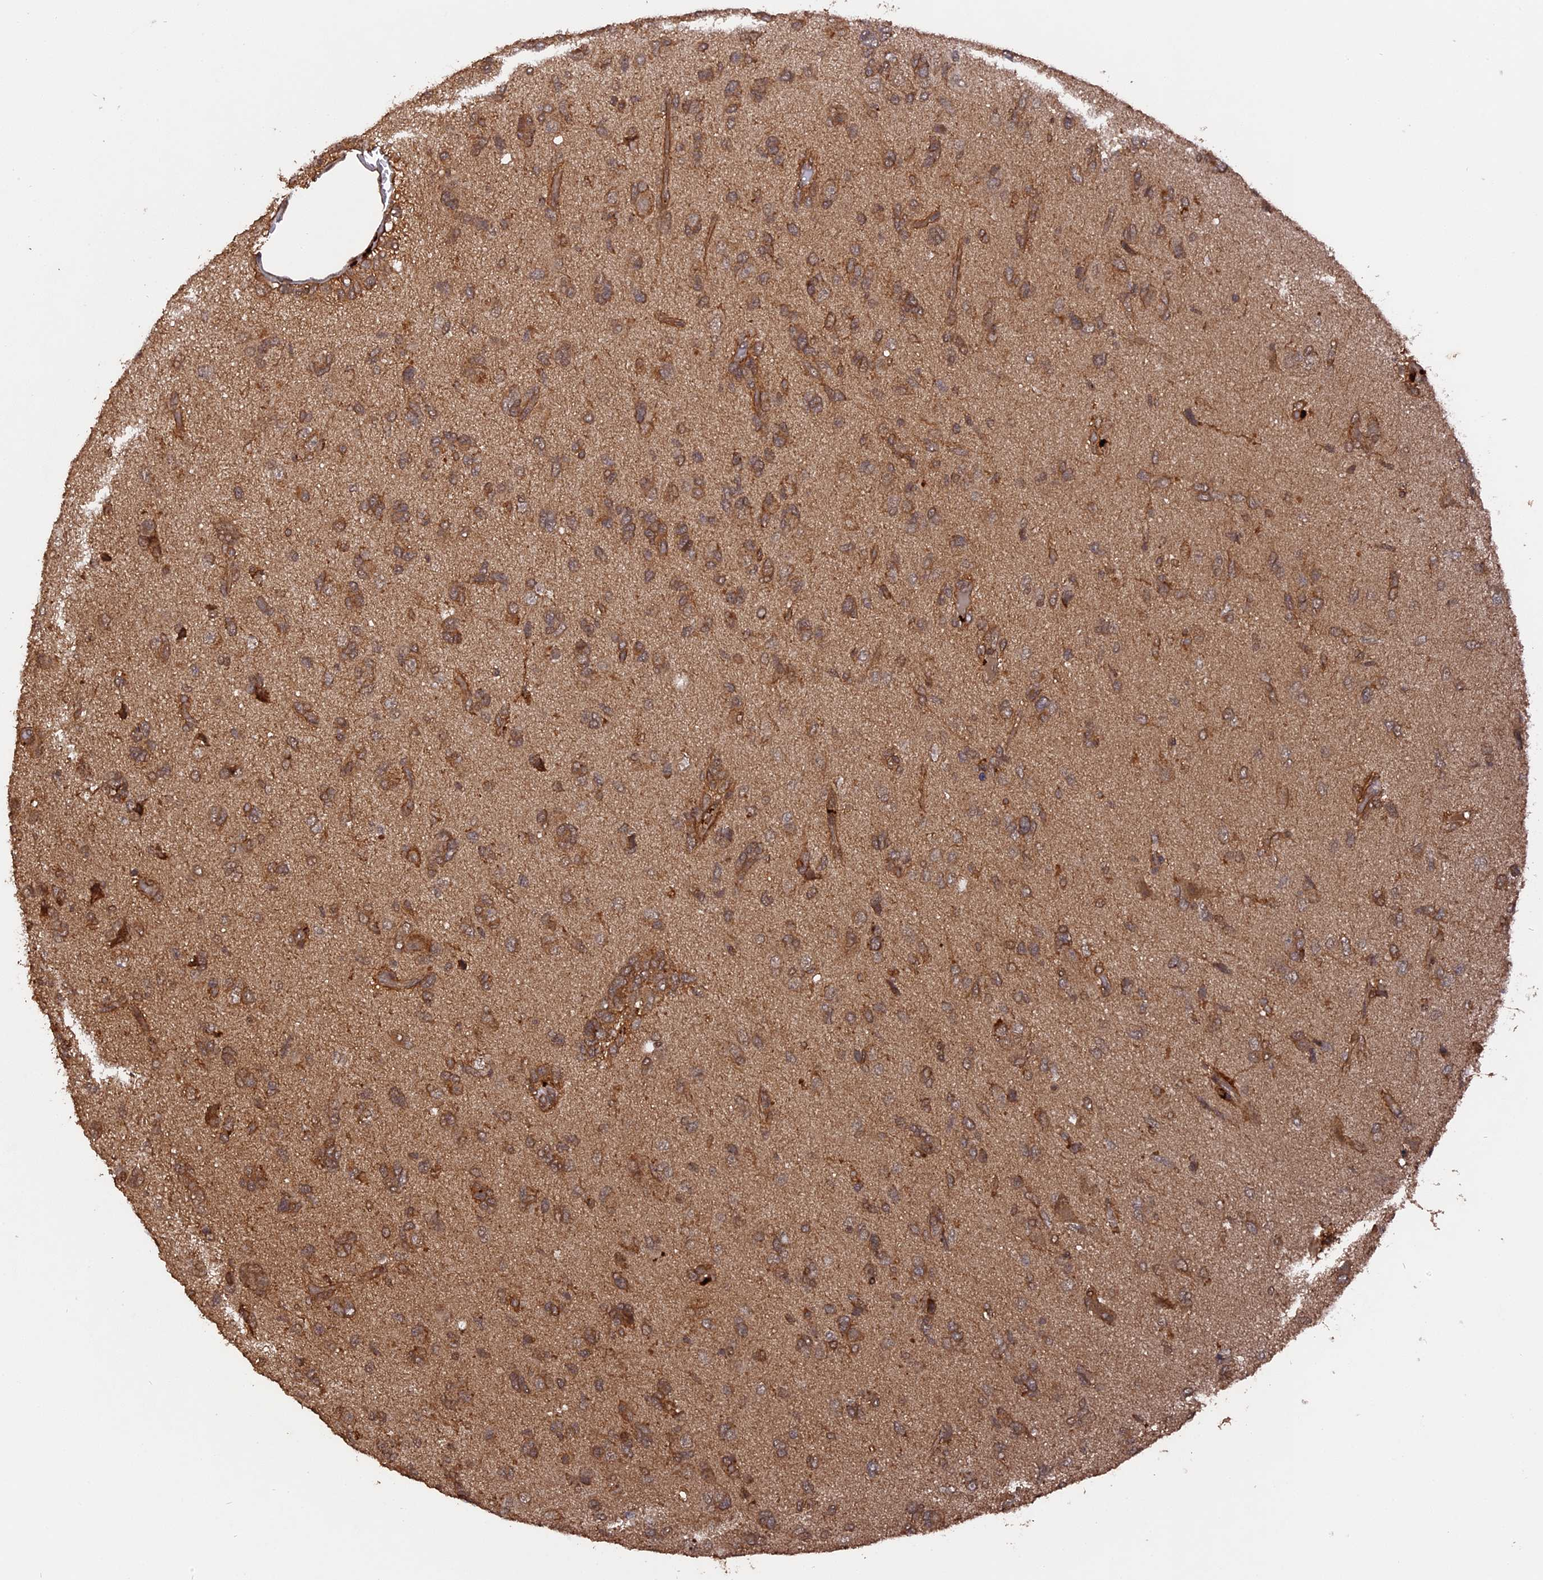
{"staining": {"intensity": "moderate", "quantity": ">75%", "location": "cytoplasmic/membranous"}, "tissue": "glioma", "cell_type": "Tumor cells", "image_type": "cancer", "snomed": [{"axis": "morphology", "description": "Glioma, malignant, High grade"}, {"axis": "topography", "description": "Brain"}], "caption": "This image exhibits IHC staining of human malignant high-grade glioma, with medium moderate cytoplasmic/membranous positivity in about >75% of tumor cells.", "gene": "TELO2", "patient": {"sex": "female", "age": 59}}